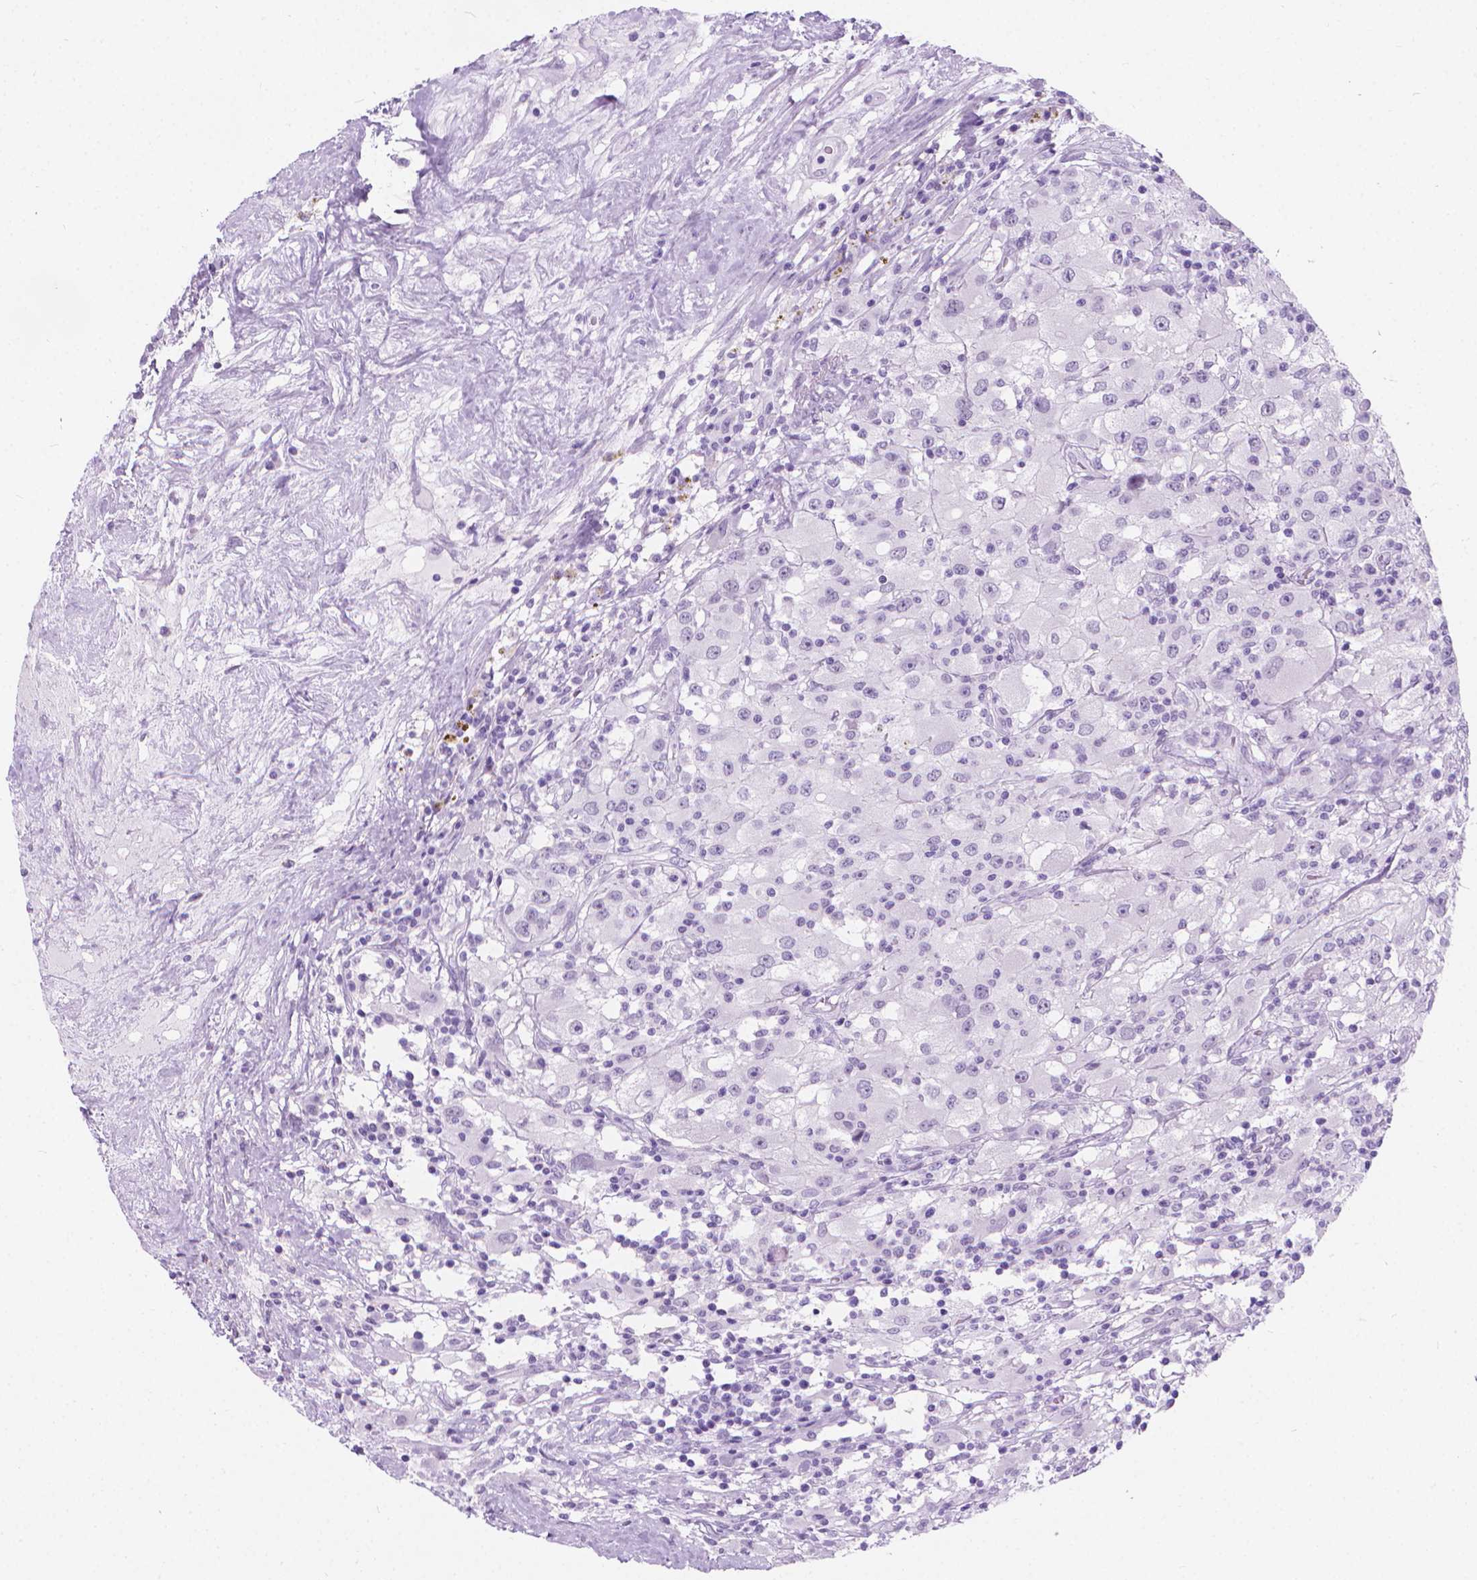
{"staining": {"intensity": "negative", "quantity": "none", "location": "none"}, "tissue": "renal cancer", "cell_type": "Tumor cells", "image_type": "cancer", "snomed": [{"axis": "morphology", "description": "Adenocarcinoma, NOS"}, {"axis": "topography", "description": "Kidney"}], "caption": "Immunohistochemistry (IHC) of human renal cancer reveals no staining in tumor cells.", "gene": "CFAP52", "patient": {"sex": "female", "age": 67}}